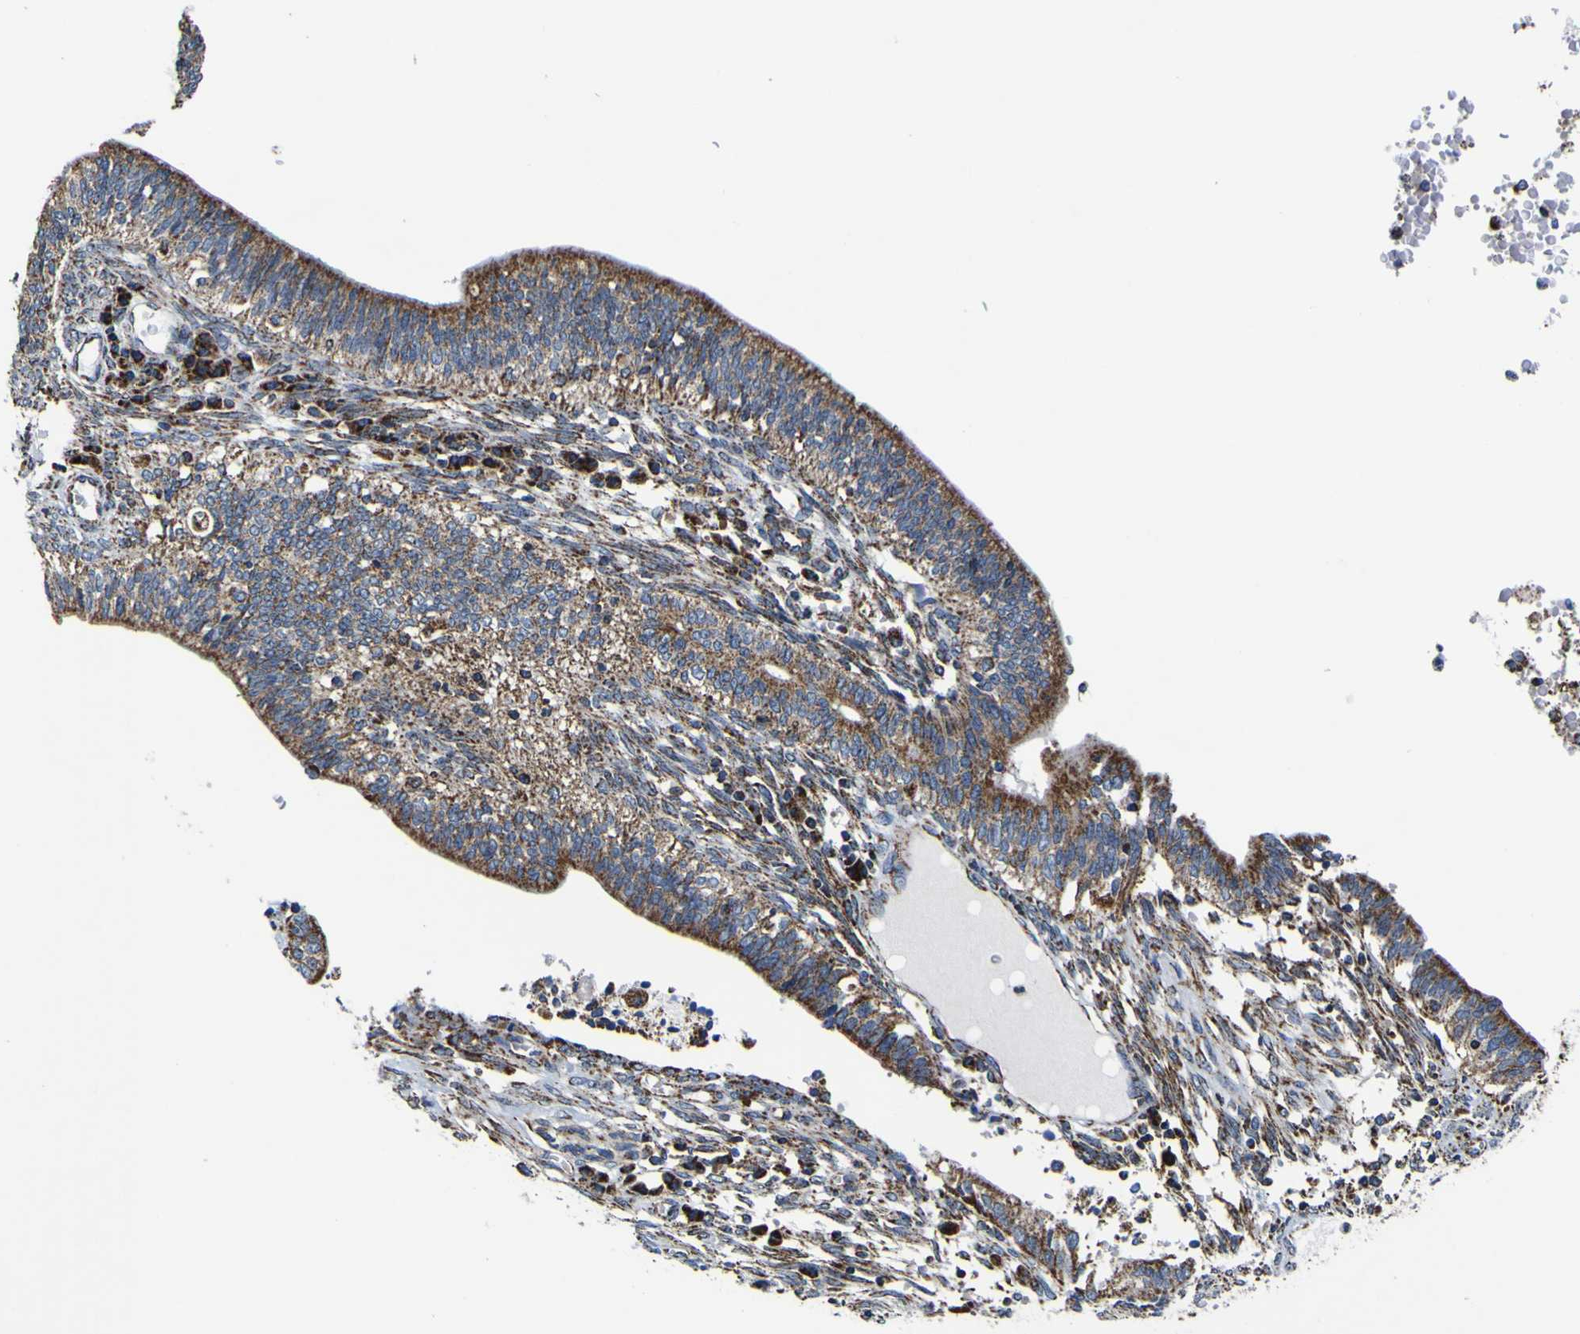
{"staining": {"intensity": "moderate", "quantity": ">75%", "location": "cytoplasmic/membranous"}, "tissue": "cervical cancer", "cell_type": "Tumor cells", "image_type": "cancer", "snomed": [{"axis": "morphology", "description": "Adenocarcinoma, NOS"}, {"axis": "topography", "description": "Cervix"}], "caption": "Brown immunohistochemical staining in cervical adenocarcinoma displays moderate cytoplasmic/membranous positivity in approximately >75% of tumor cells.", "gene": "PTRH2", "patient": {"sex": "female", "age": 44}}